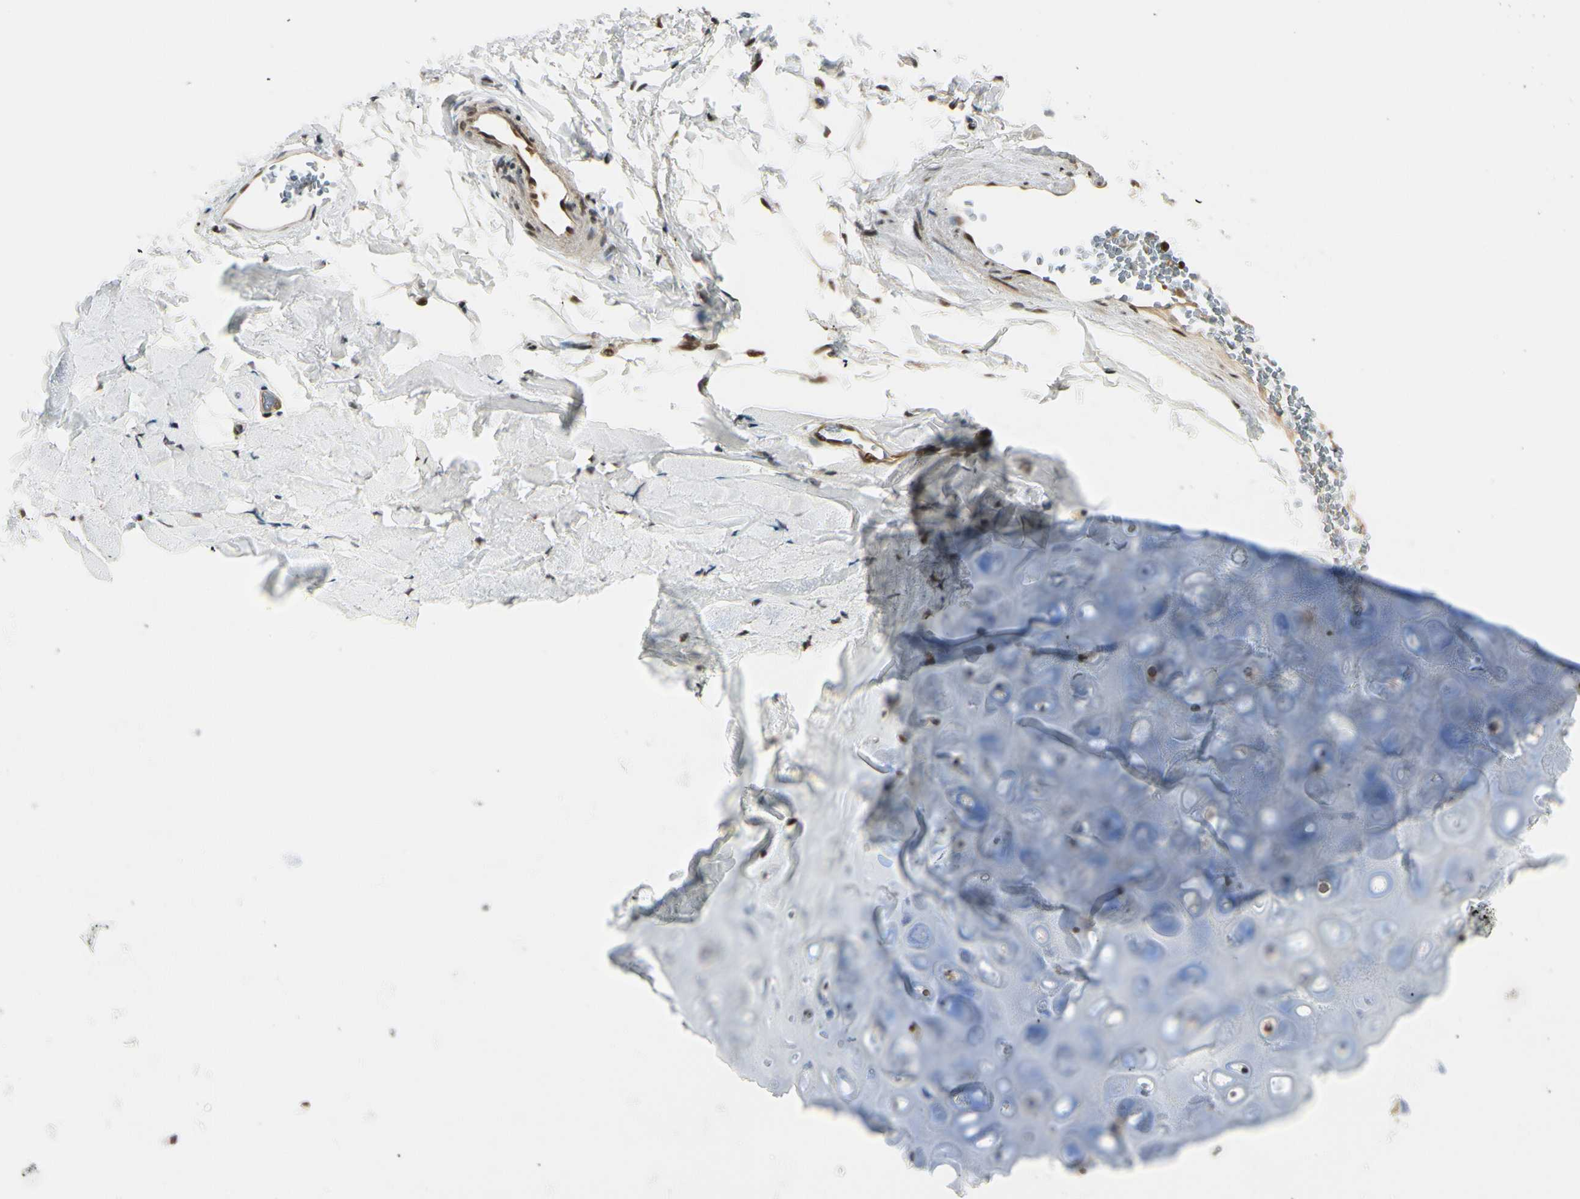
{"staining": {"intensity": "strong", "quantity": ">75%", "location": "nuclear"}, "tissue": "adipose tissue", "cell_type": "Adipocytes", "image_type": "normal", "snomed": [{"axis": "morphology", "description": "Normal tissue, NOS"}, {"axis": "topography", "description": "Cartilage tissue"}, {"axis": "topography", "description": "Bronchus"}], "caption": "The micrograph demonstrates staining of benign adipose tissue, revealing strong nuclear protein expression (brown color) within adipocytes.", "gene": "DAXX", "patient": {"sex": "female", "age": 73}}